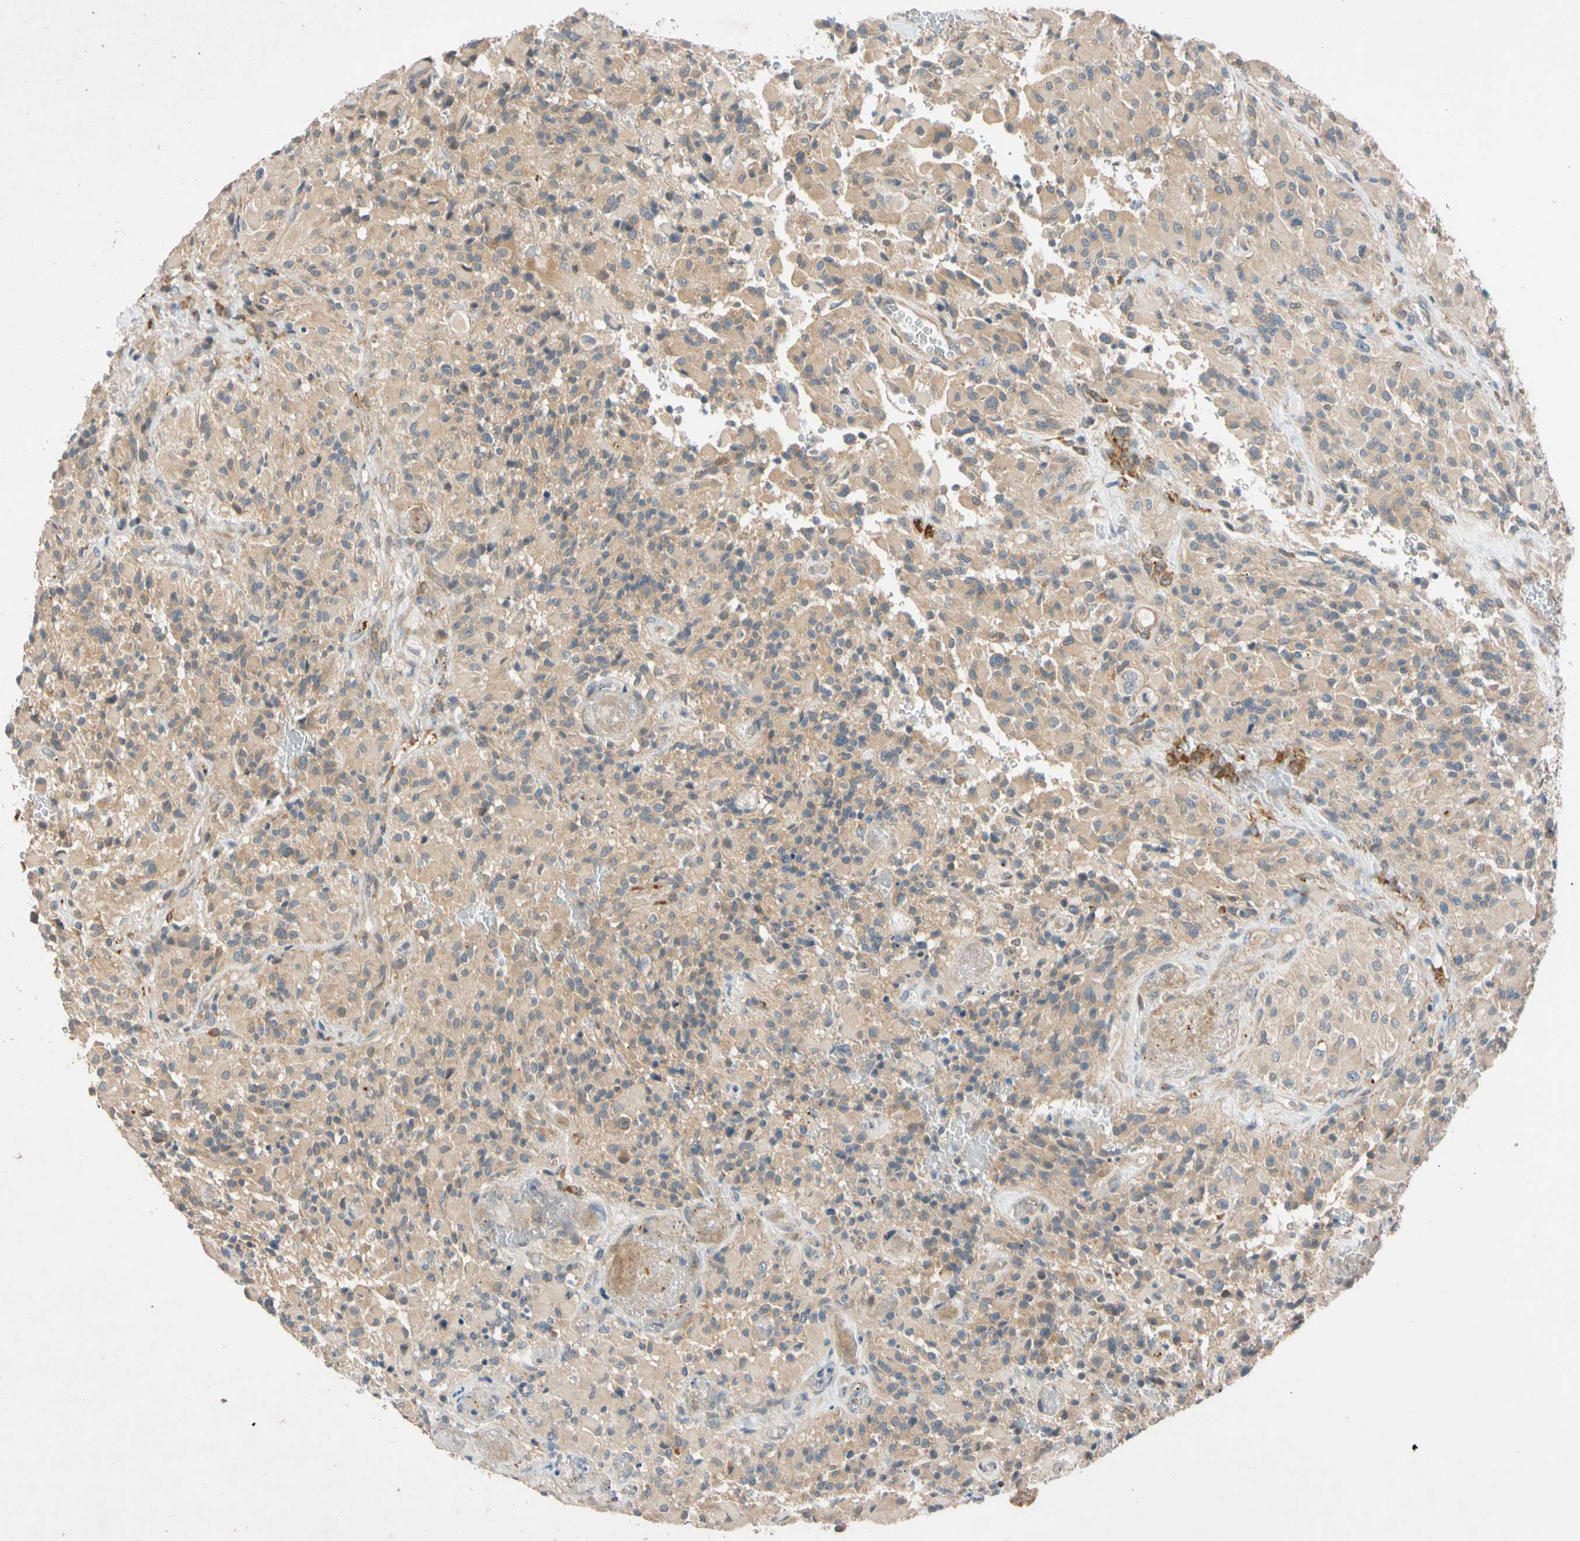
{"staining": {"intensity": "negative", "quantity": "none", "location": "none"}, "tissue": "glioma", "cell_type": "Tumor cells", "image_type": "cancer", "snomed": [{"axis": "morphology", "description": "Glioma, malignant, High grade"}, {"axis": "topography", "description": "Brain"}], "caption": "IHC photomicrograph of neoplastic tissue: malignant glioma (high-grade) stained with DAB (3,3'-diaminobenzidine) displays no significant protein expression in tumor cells. Brightfield microscopy of immunohistochemistry (IHC) stained with DAB (3,3'-diaminobenzidine) (brown) and hematoxylin (blue), captured at high magnification.", "gene": "CNST", "patient": {"sex": "male", "age": 71}}